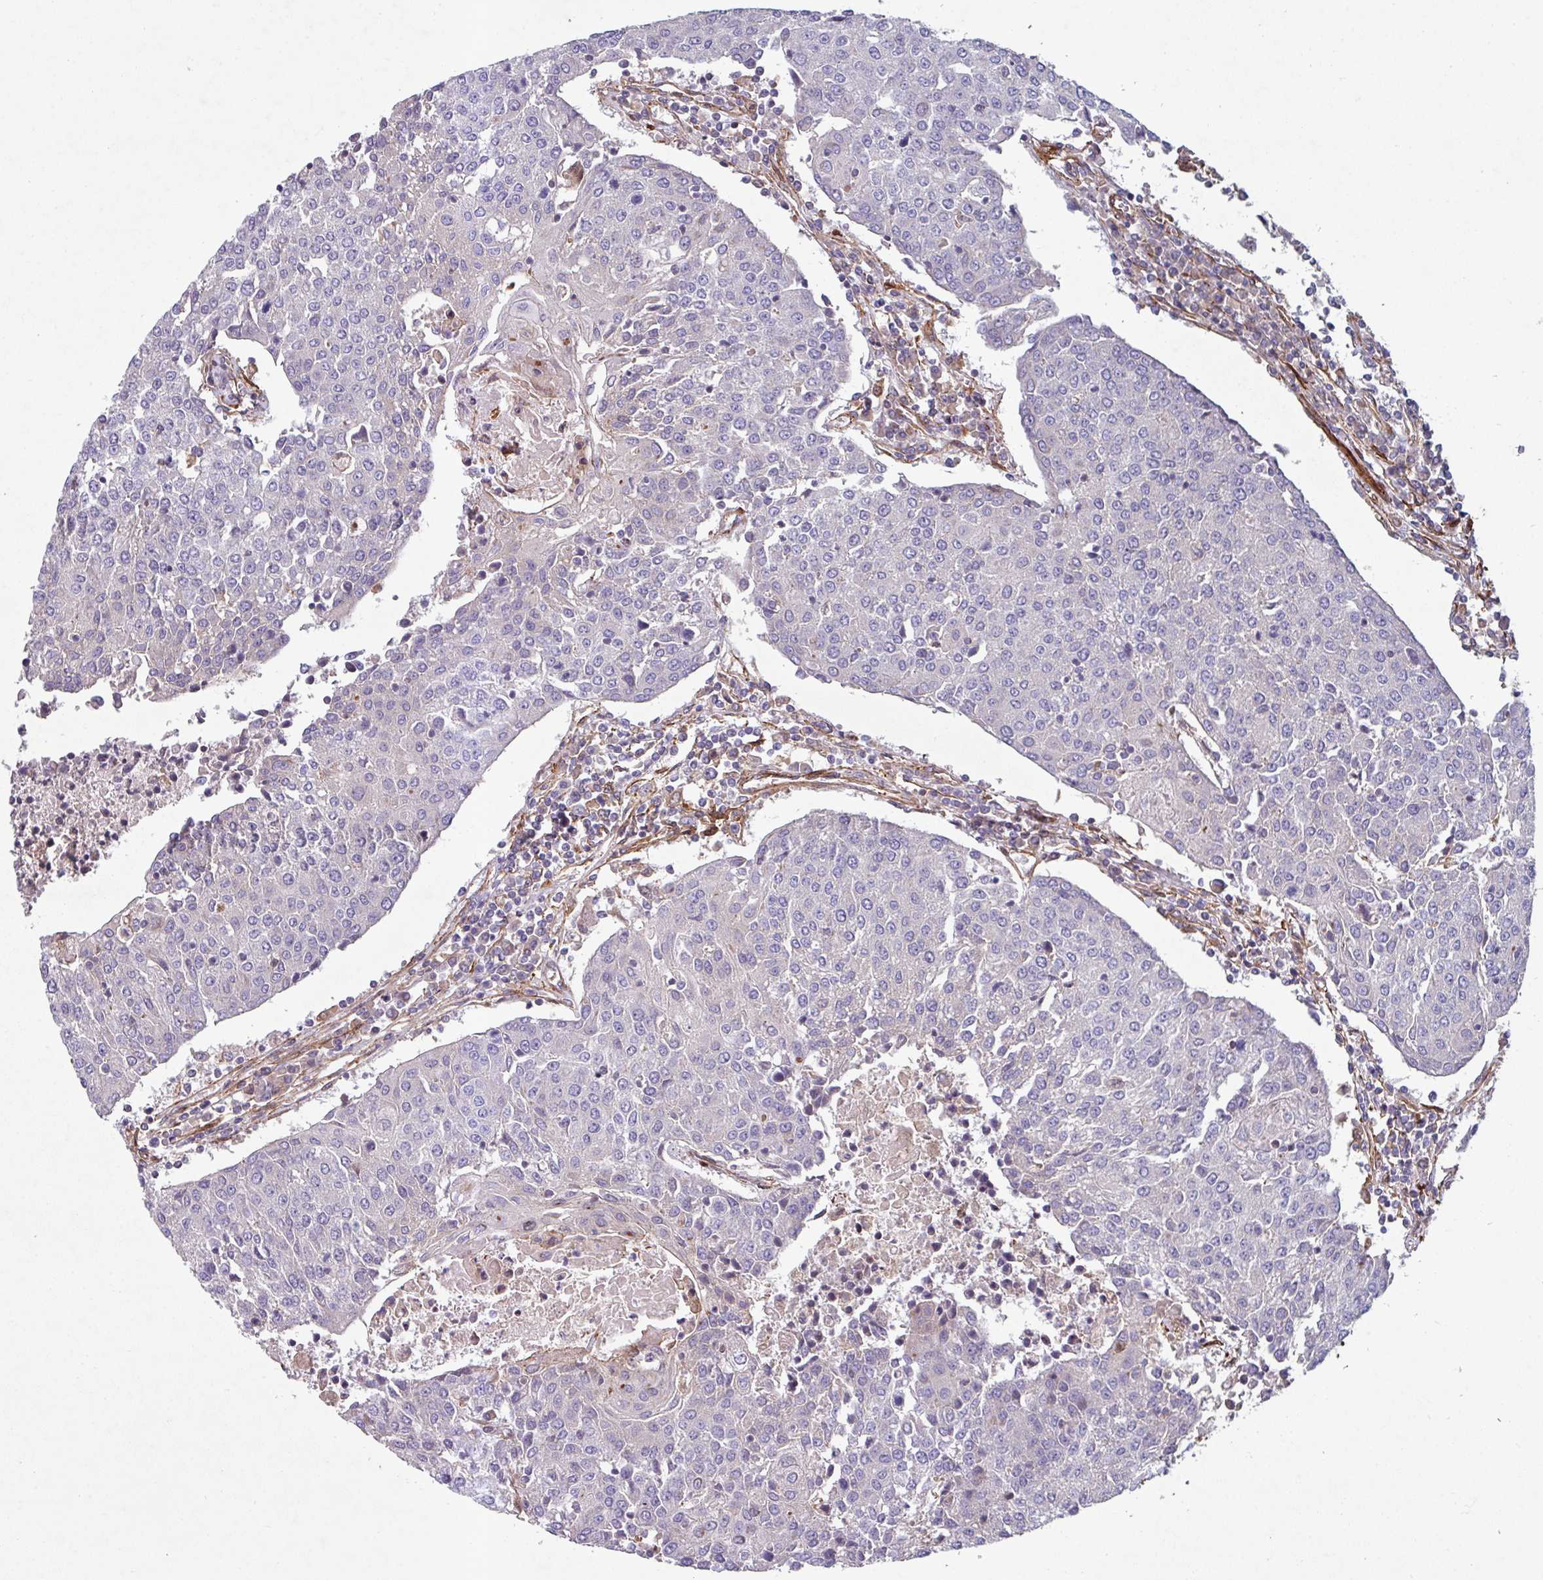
{"staining": {"intensity": "negative", "quantity": "none", "location": "none"}, "tissue": "urothelial cancer", "cell_type": "Tumor cells", "image_type": "cancer", "snomed": [{"axis": "morphology", "description": "Urothelial carcinoma, High grade"}, {"axis": "topography", "description": "Urinary bladder"}], "caption": "Immunohistochemistry (IHC) photomicrograph of neoplastic tissue: human urothelial cancer stained with DAB (3,3'-diaminobenzidine) demonstrates no significant protein expression in tumor cells.", "gene": "ATP2C2", "patient": {"sex": "female", "age": 85}}